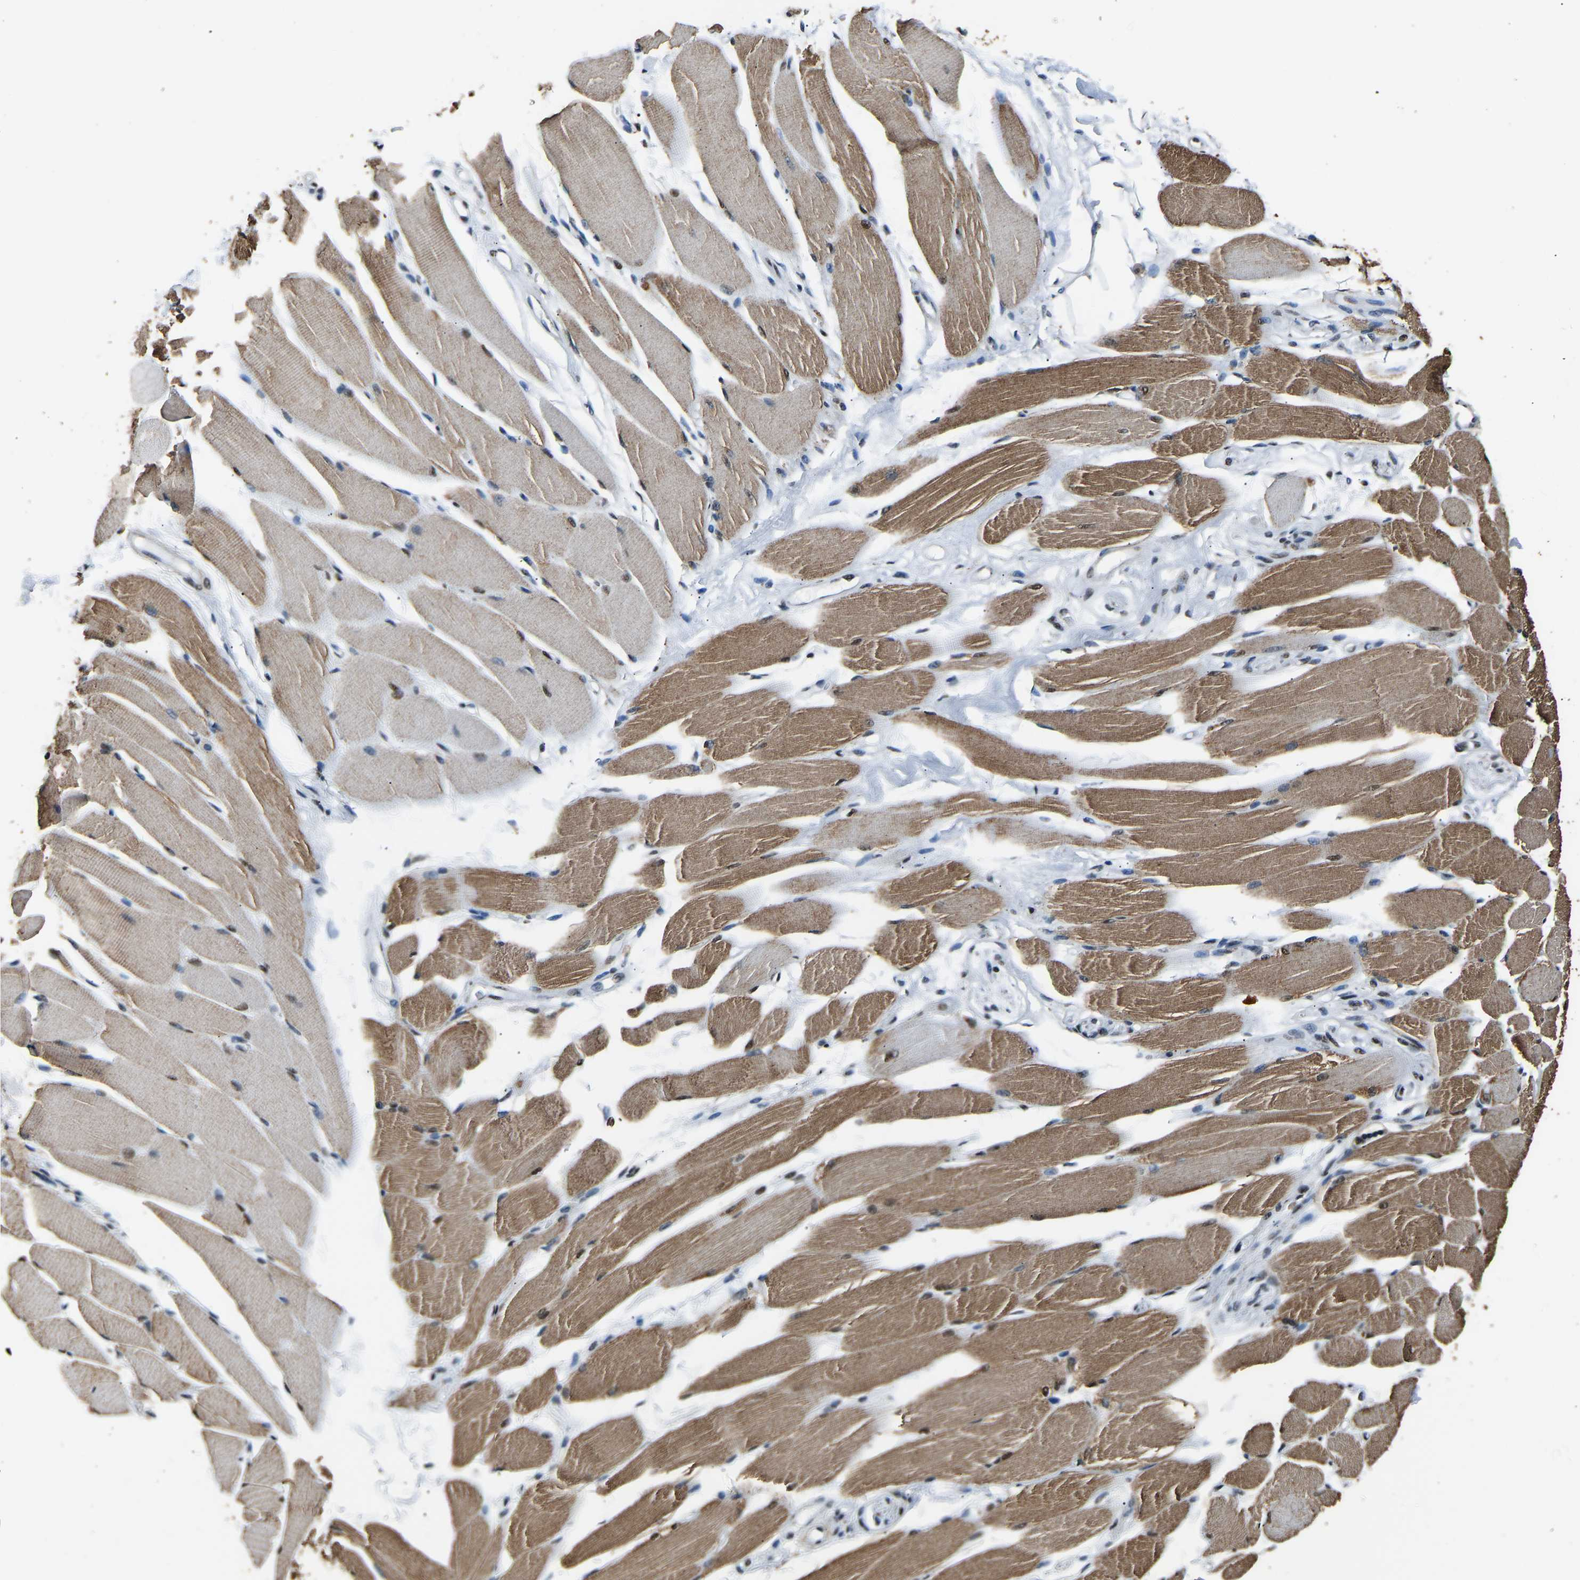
{"staining": {"intensity": "moderate", "quantity": ">75%", "location": "cytoplasmic/membranous,nuclear"}, "tissue": "skeletal muscle", "cell_type": "Myocytes", "image_type": "normal", "snomed": [{"axis": "morphology", "description": "Normal tissue, NOS"}, {"axis": "topography", "description": "Skeletal muscle"}, {"axis": "topography", "description": "Peripheral nerve tissue"}], "caption": "Protein analysis of normal skeletal muscle exhibits moderate cytoplasmic/membranous,nuclear expression in approximately >75% of myocytes.", "gene": "SAFB", "patient": {"sex": "female", "age": 84}}